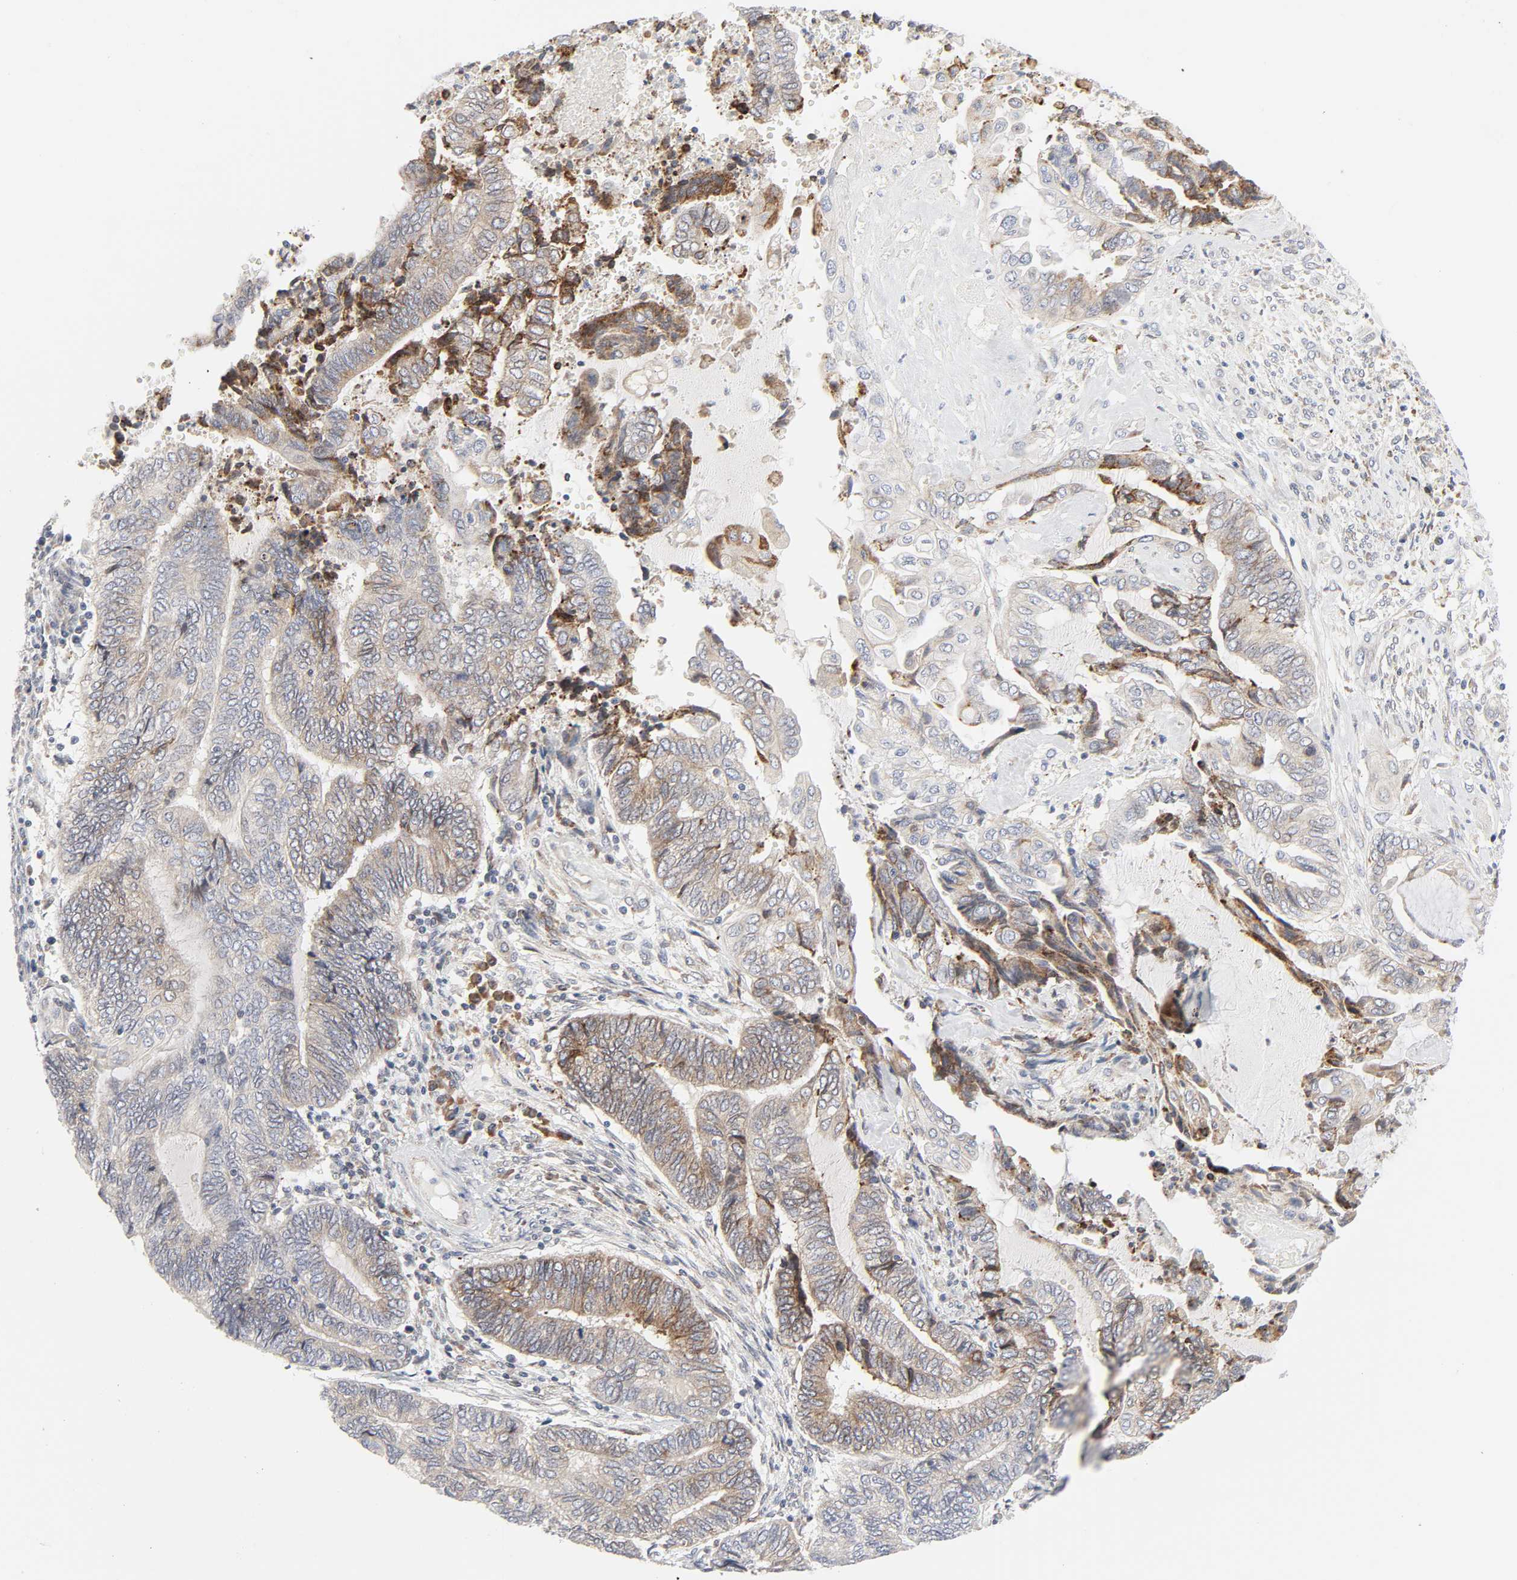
{"staining": {"intensity": "weak", "quantity": "25%-75%", "location": "cytoplasmic/membranous"}, "tissue": "endometrial cancer", "cell_type": "Tumor cells", "image_type": "cancer", "snomed": [{"axis": "morphology", "description": "Adenocarcinoma, NOS"}, {"axis": "topography", "description": "Uterus"}, {"axis": "topography", "description": "Endometrium"}], "caption": "A brown stain labels weak cytoplasmic/membranous expression of a protein in adenocarcinoma (endometrial) tumor cells. The staining was performed using DAB (3,3'-diaminobenzidine) to visualize the protein expression in brown, while the nuclei were stained in blue with hematoxylin (Magnification: 20x).", "gene": "LRP6", "patient": {"sex": "female", "age": 70}}